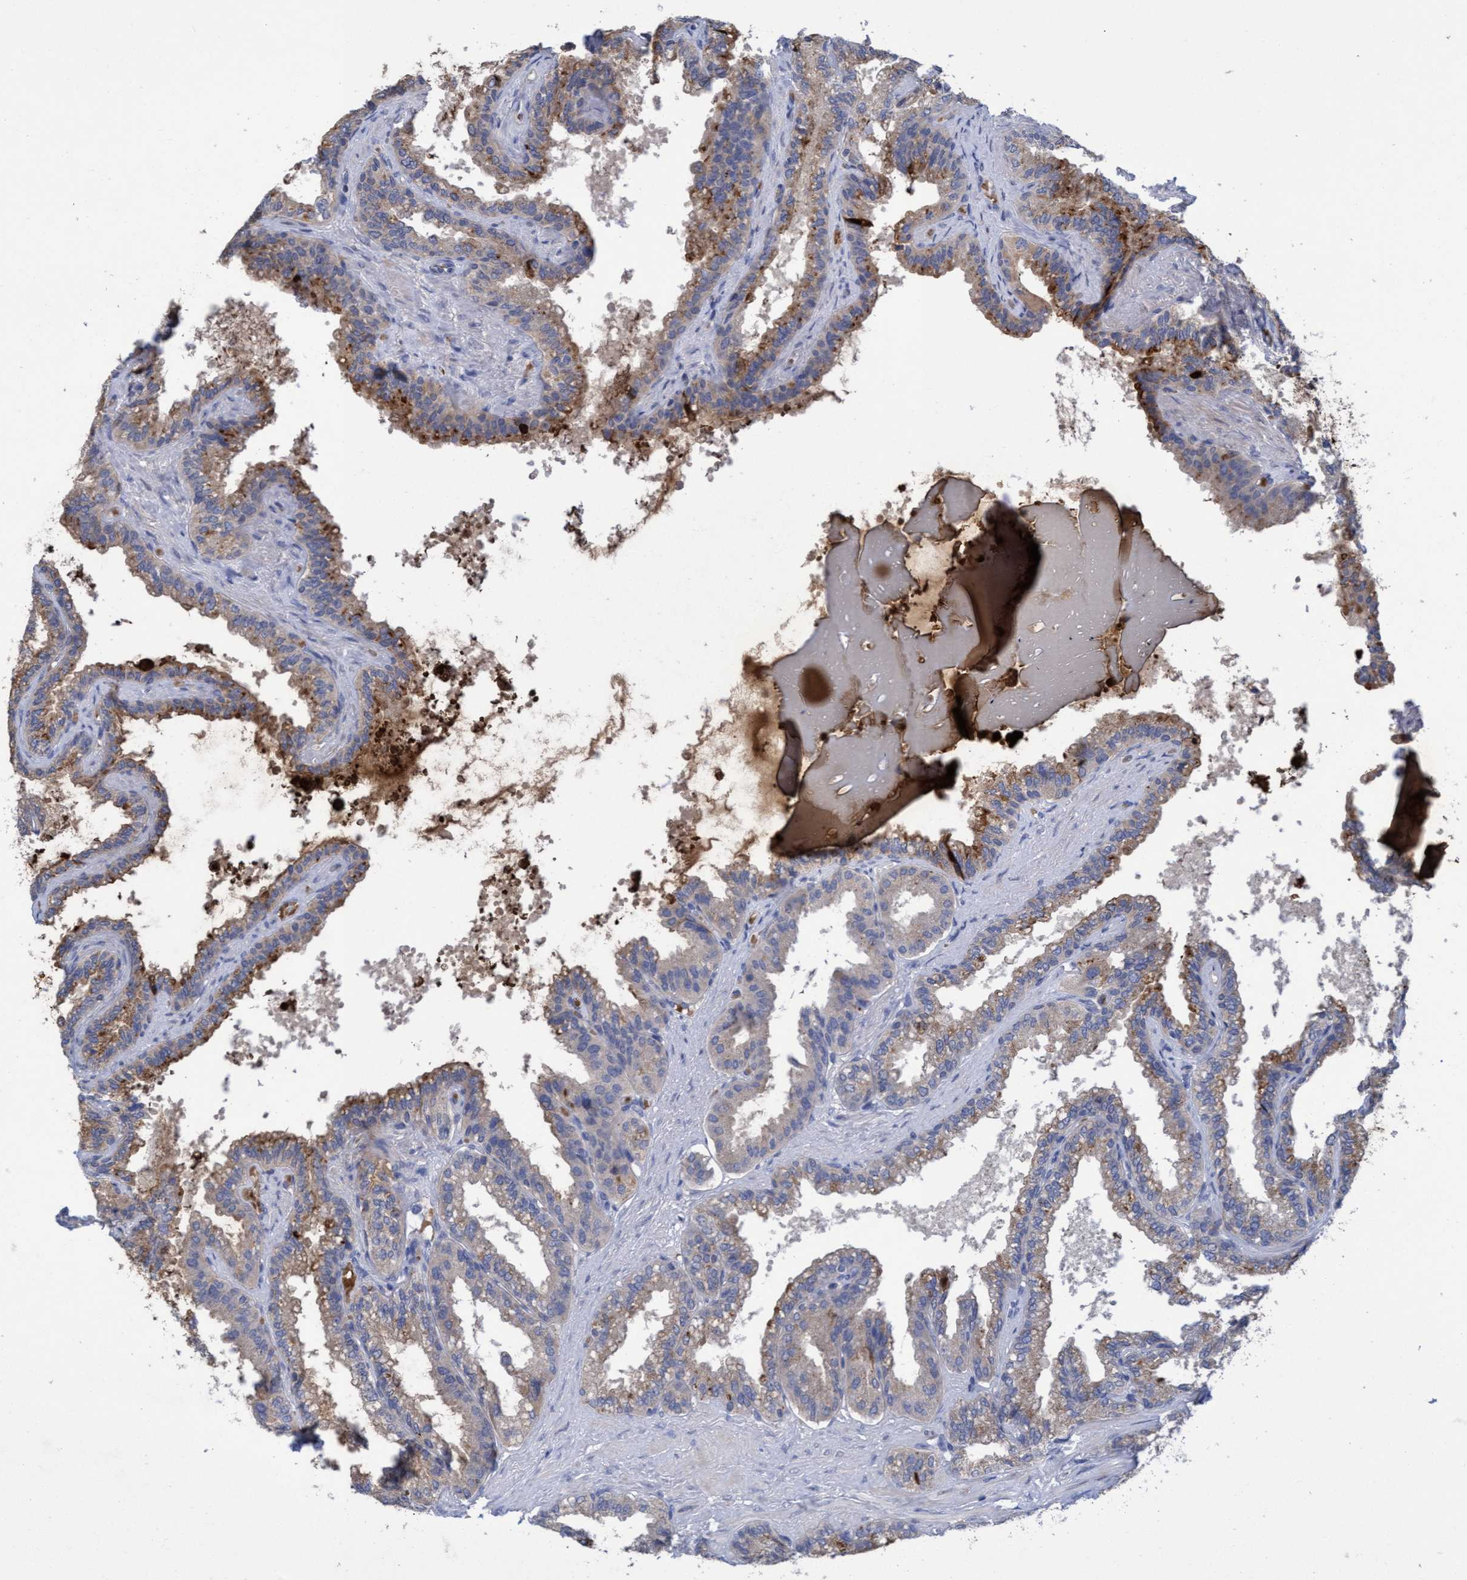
{"staining": {"intensity": "weak", "quantity": ">75%", "location": "cytoplasmic/membranous"}, "tissue": "seminal vesicle", "cell_type": "Glandular cells", "image_type": "normal", "snomed": [{"axis": "morphology", "description": "Normal tissue, NOS"}, {"axis": "topography", "description": "Seminal veicle"}], "caption": "A high-resolution photomicrograph shows immunohistochemistry (IHC) staining of benign seminal vesicle, which demonstrates weak cytoplasmic/membranous staining in about >75% of glandular cells.", "gene": "SEMA4D", "patient": {"sex": "male", "age": 46}}